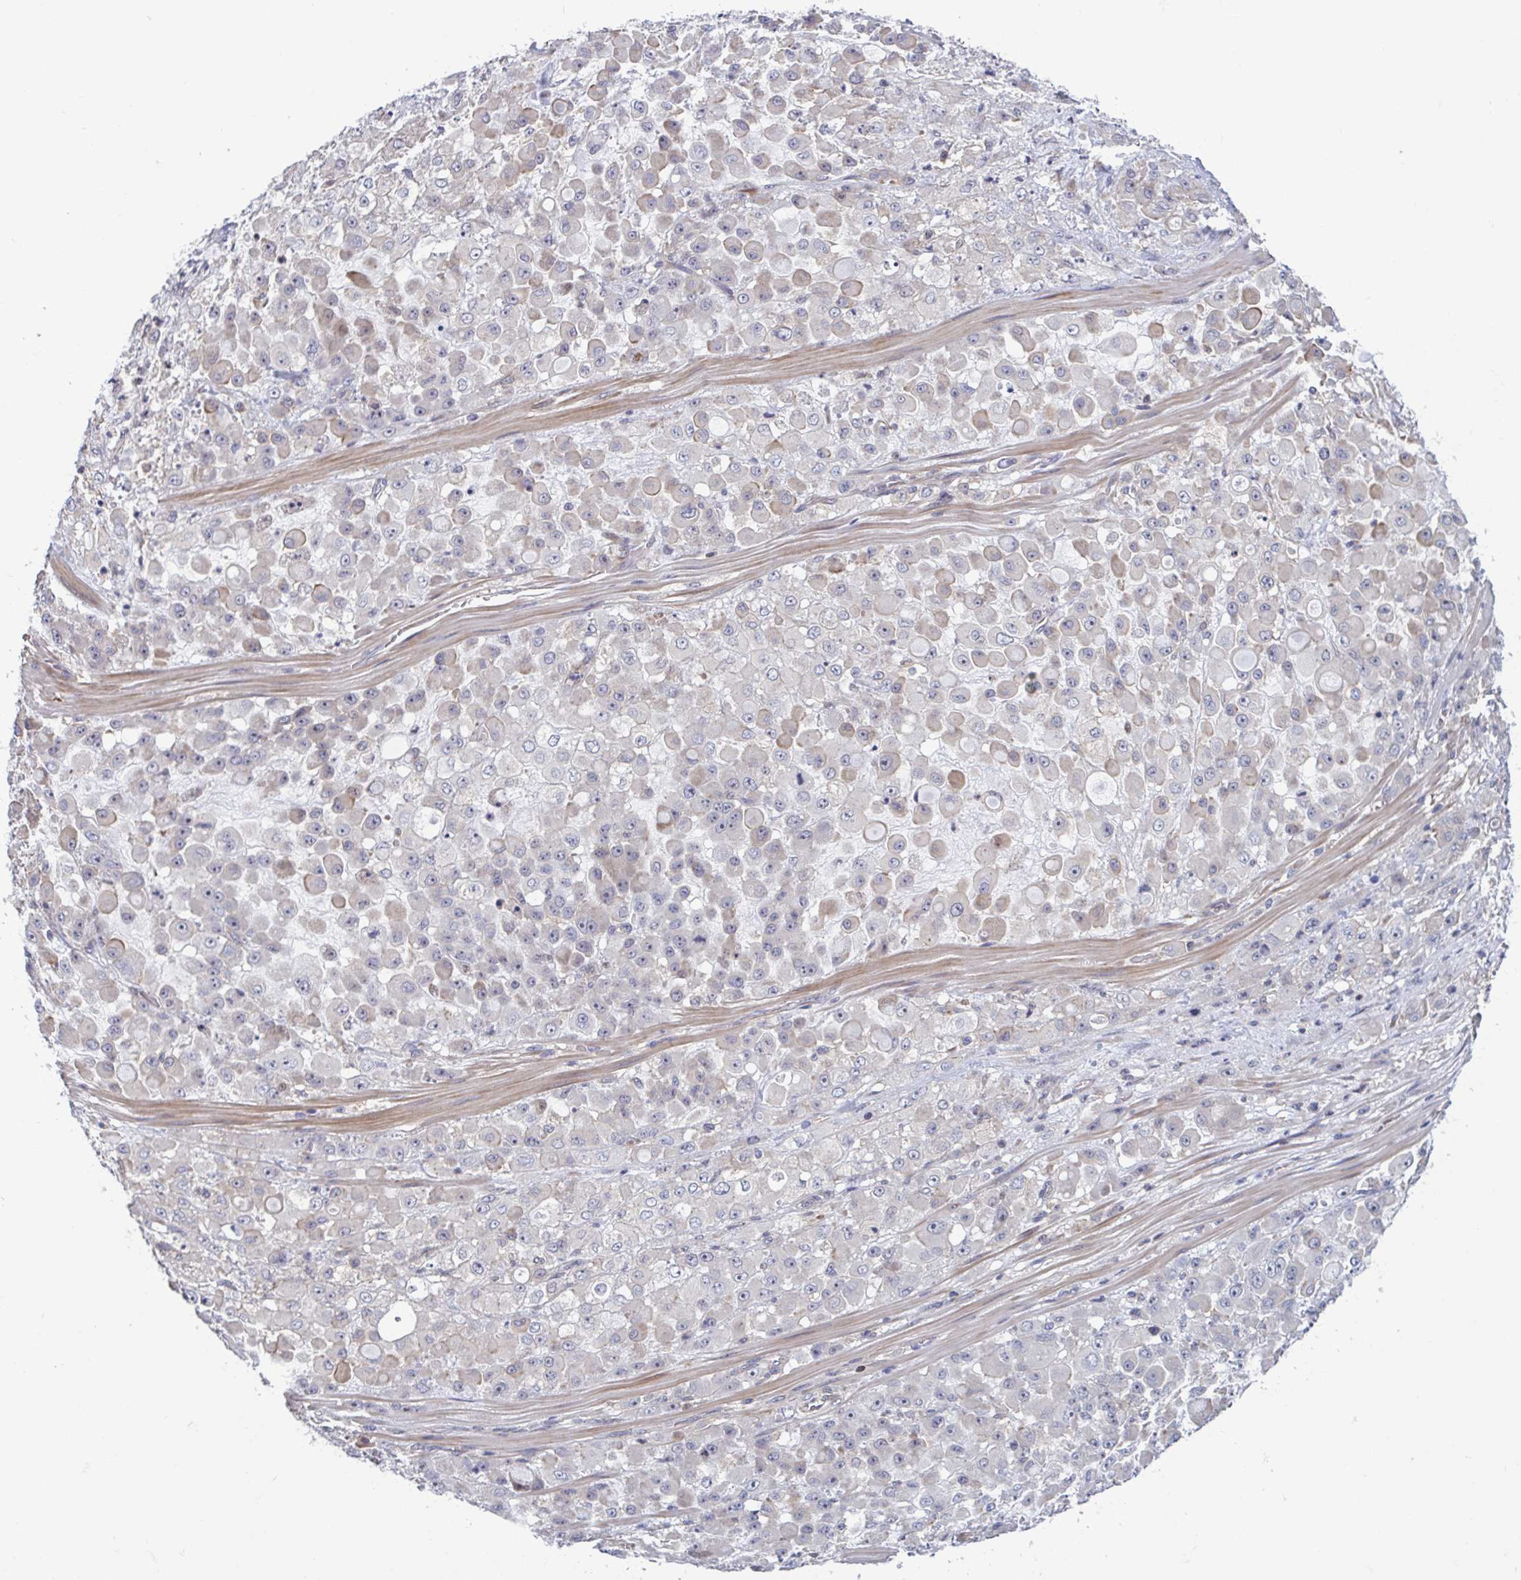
{"staining": {"intensity": "negative", "quantity": "none", "location": "none"}, "tissue": "stomach cancer", "cell_type": "Tumor cells", "image_type": "cancer", "snomed": [{"axis": "morphology", "description": "Adenocarcinoma, NOS"}, {"axis": "topography", "description": "Stomach"}], "caption": "This is an IHC image of human stomach adenocarcinoma. There is no expression in tumor cells.", "gene": "LRRC38", "patient": {"sex": "female", "age": 76}}